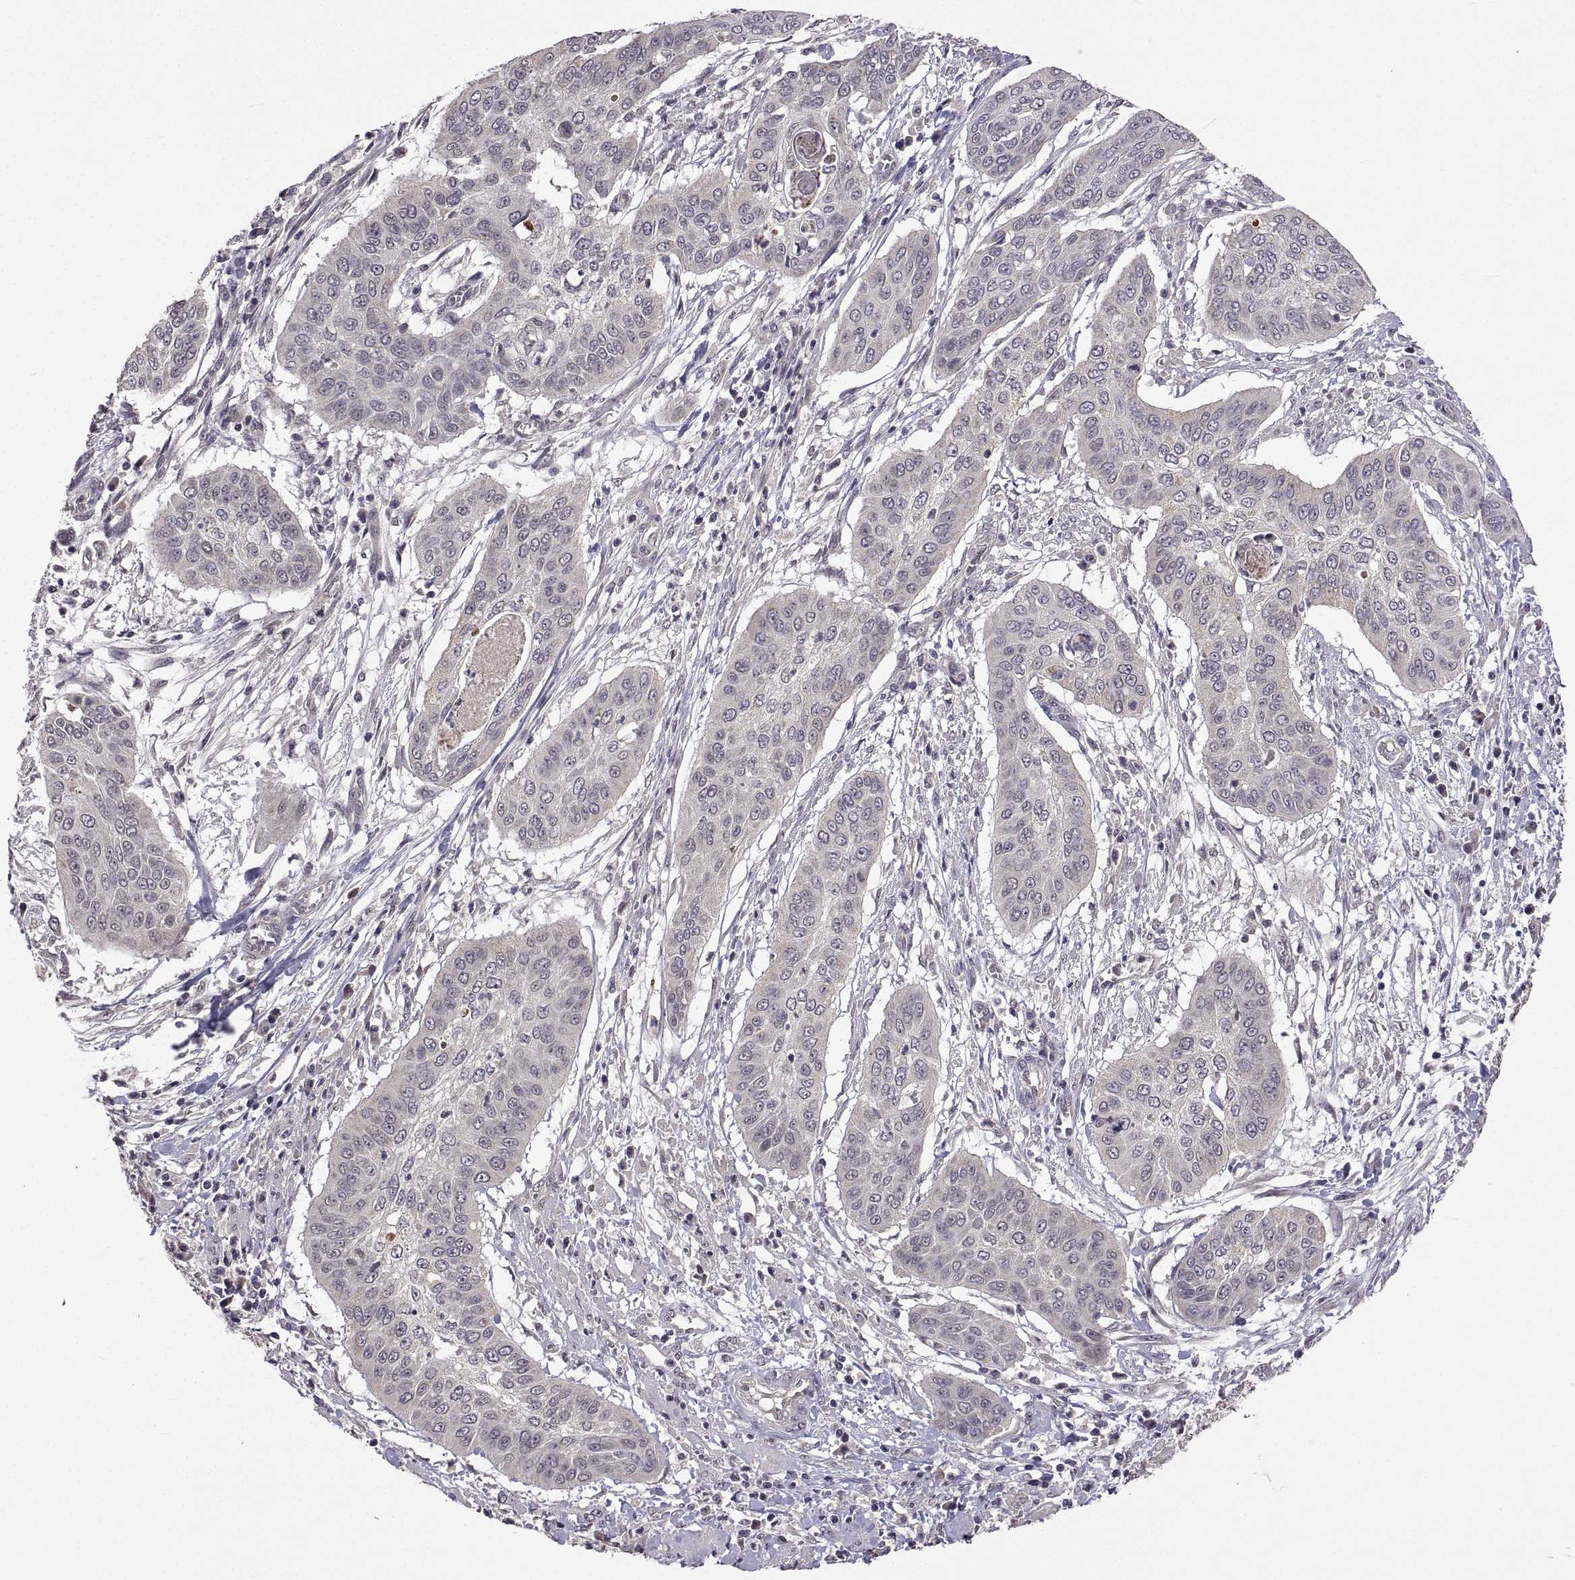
{"staining": {"intensity": "negative", "quantity": "none", "location": "none"}, "tissue": "cervical cancer", "cell_type": "Tumor cells", "image_type": "cancer", "snomed": [{"axis": "morphology", "description": "Squamous cell carcinoma, NOS"}, {"axis": "topography", "description": "Cervix"}], "caption": "High power microscopy micrograph of an immunohistochemistry micrograph of squamous cell carcinoma (cervical), revealing no significant expression in tumor cells.", "gene": "LAMA1", "patient": {"sex": "female", "age": 39}}